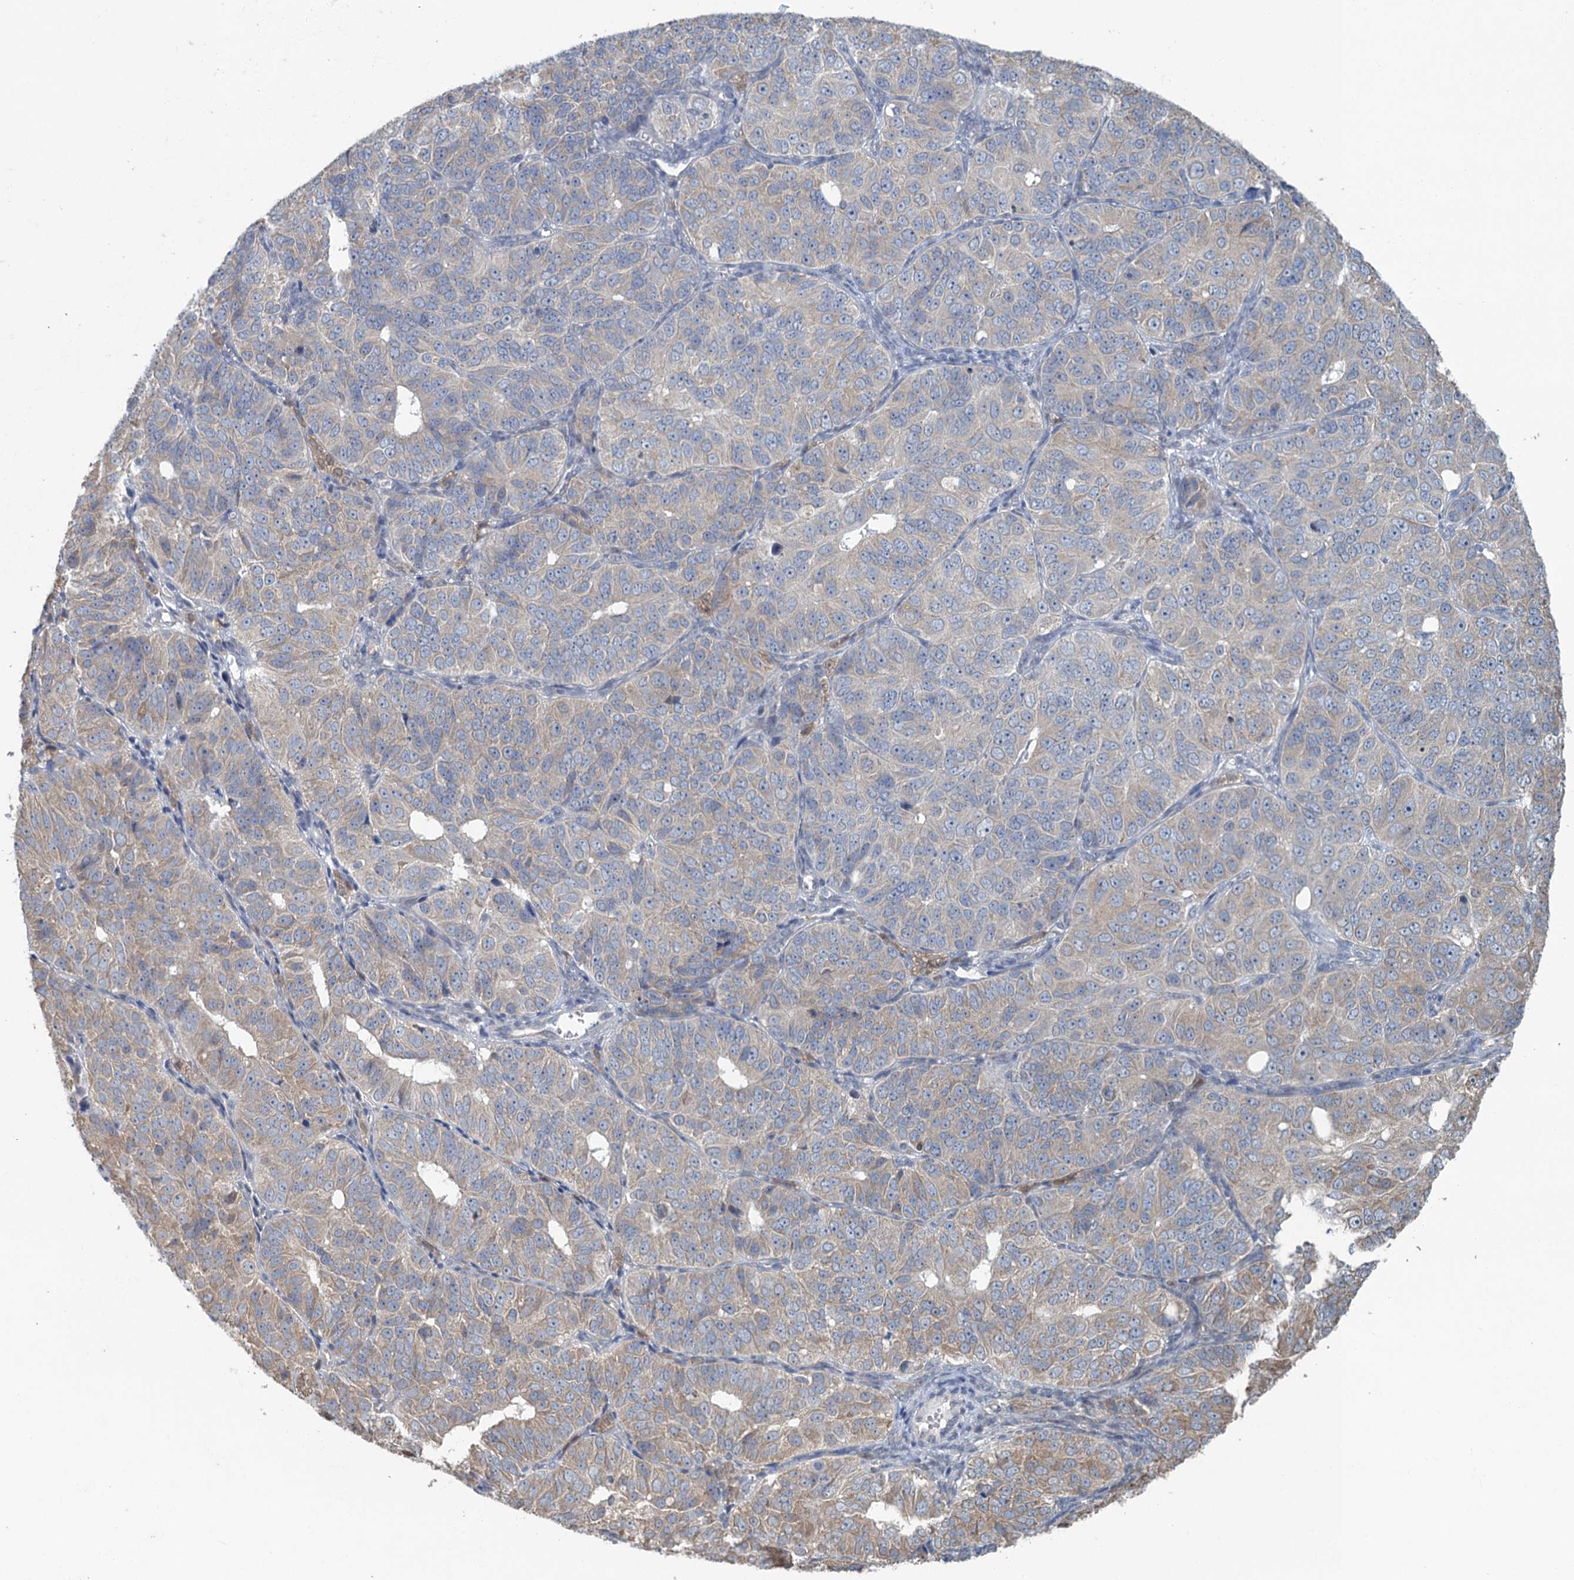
{"staining": {"intensity": "weak", "quantity": "<25%", "location": "cytoplasmic/membranous"}, "tissue": "ovarian cancer", "cell_type": "Tumor cells", "image_type": "cancer", "snomed": [{"axis": "morphology", "description": "Carcinoma, endometroid"}, {"axis": "topography", "description": "Ovary"}], "caption": "Endometroid carcinoma (ovarian) stained for a protein using immunohistochemistry (IHC) displays no expression tumor cells.", "gene": "TEX35", "patient": {"sex": "female", "age": 51}}